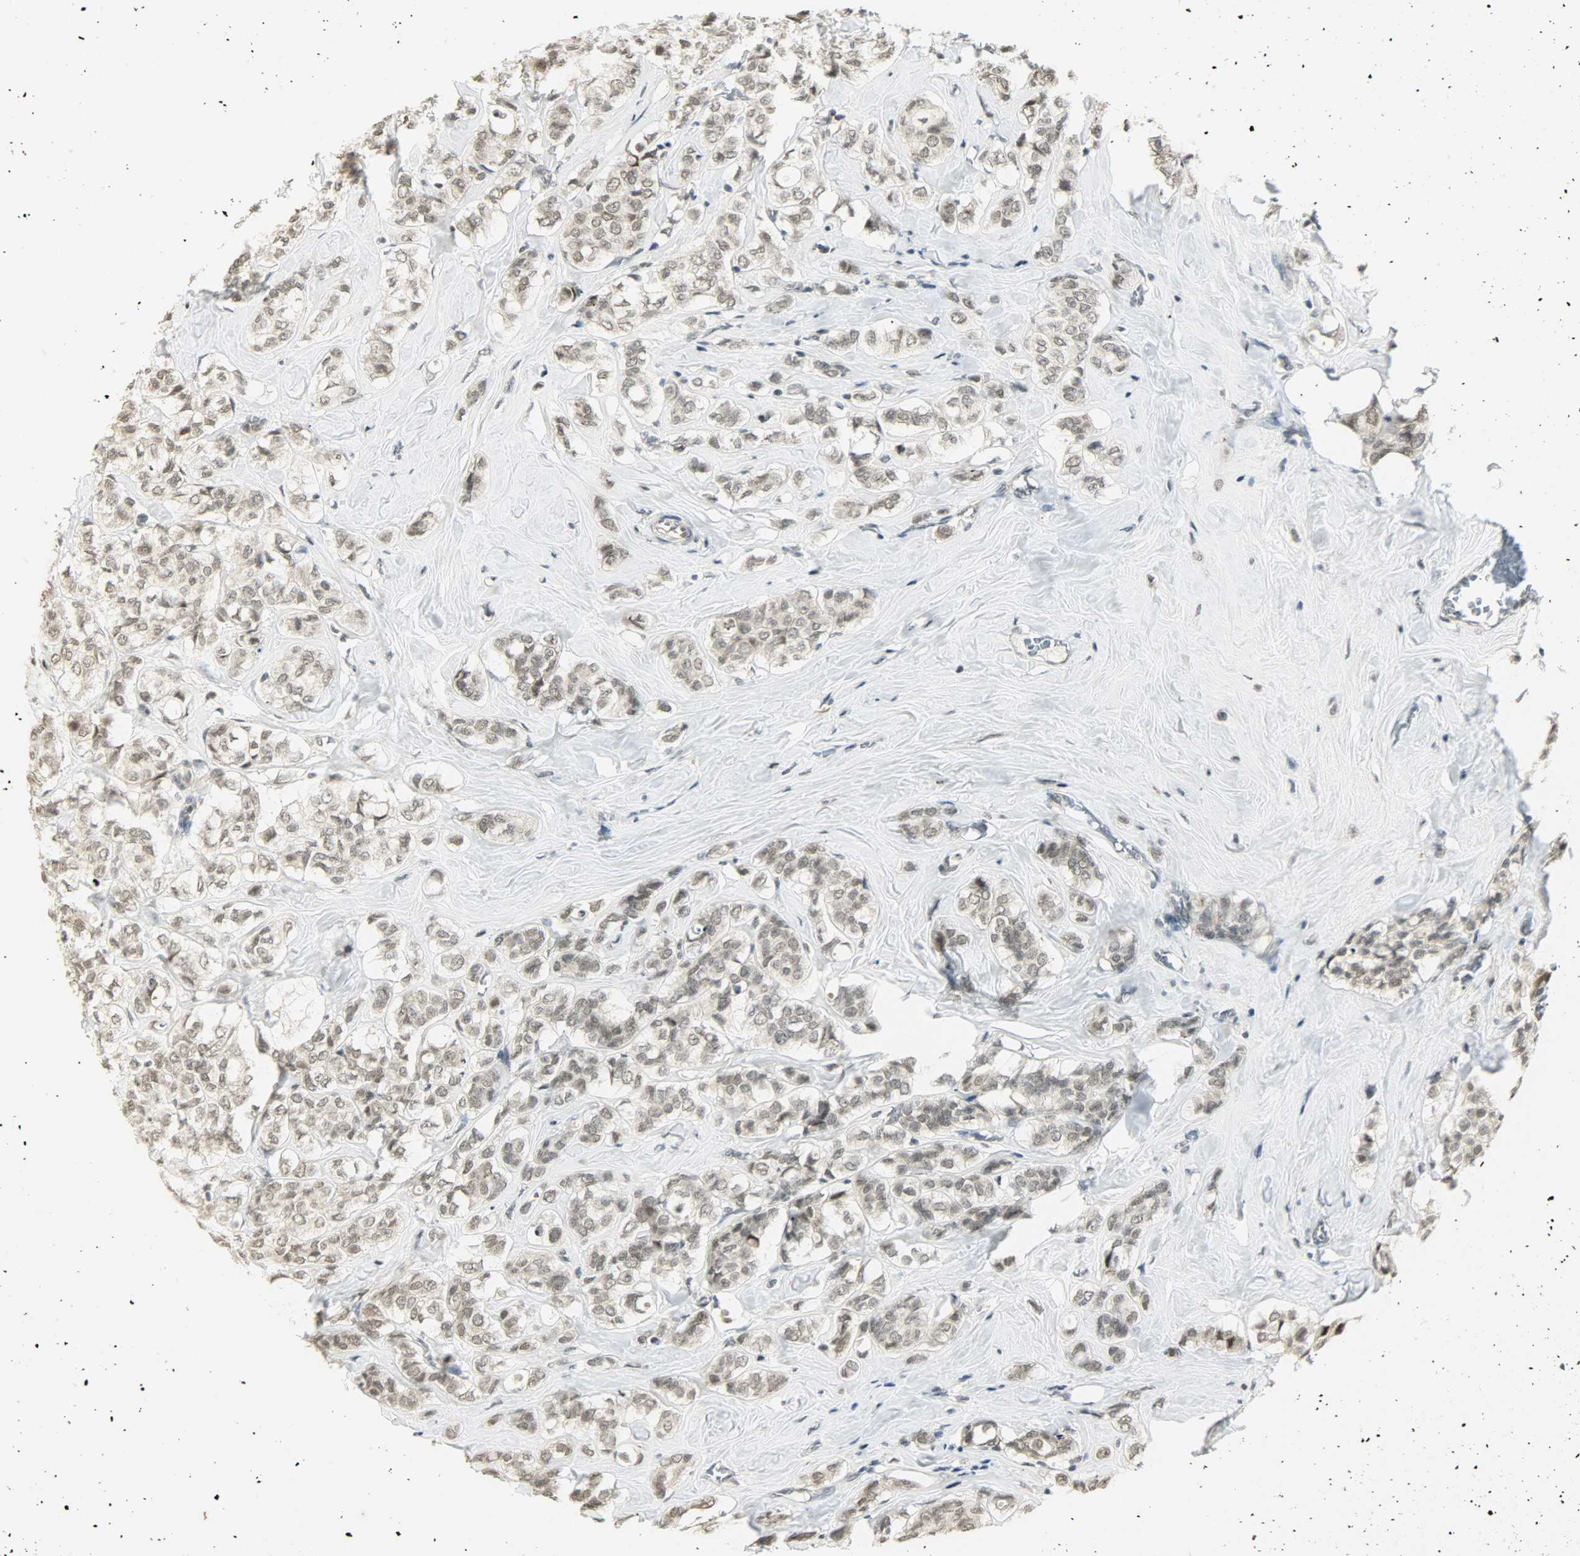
{"staining": {"intensity": "weak", "quantity": ">75%", "location": "nuclear"}, "tissue": "breast cancer", "cell_type": "Tumor cells", "image_type": "cancer", "snomed": [{"axis": "morphology", "description": "Lobular carcinoma"}, {"axis": "topography", "description": "Breast"}], "caption": "Tumor cells exhibit low levels of weak nuclear positivity in about >75% of cells in human breast cancer (lobular carcinoma). (DAB (3,3'-diaminobenzidine) IHC, brown staining for protein, blue staining for nuclei).", "gene": "SMARCA5", "patient": {"sex": "female", "age": 60}}